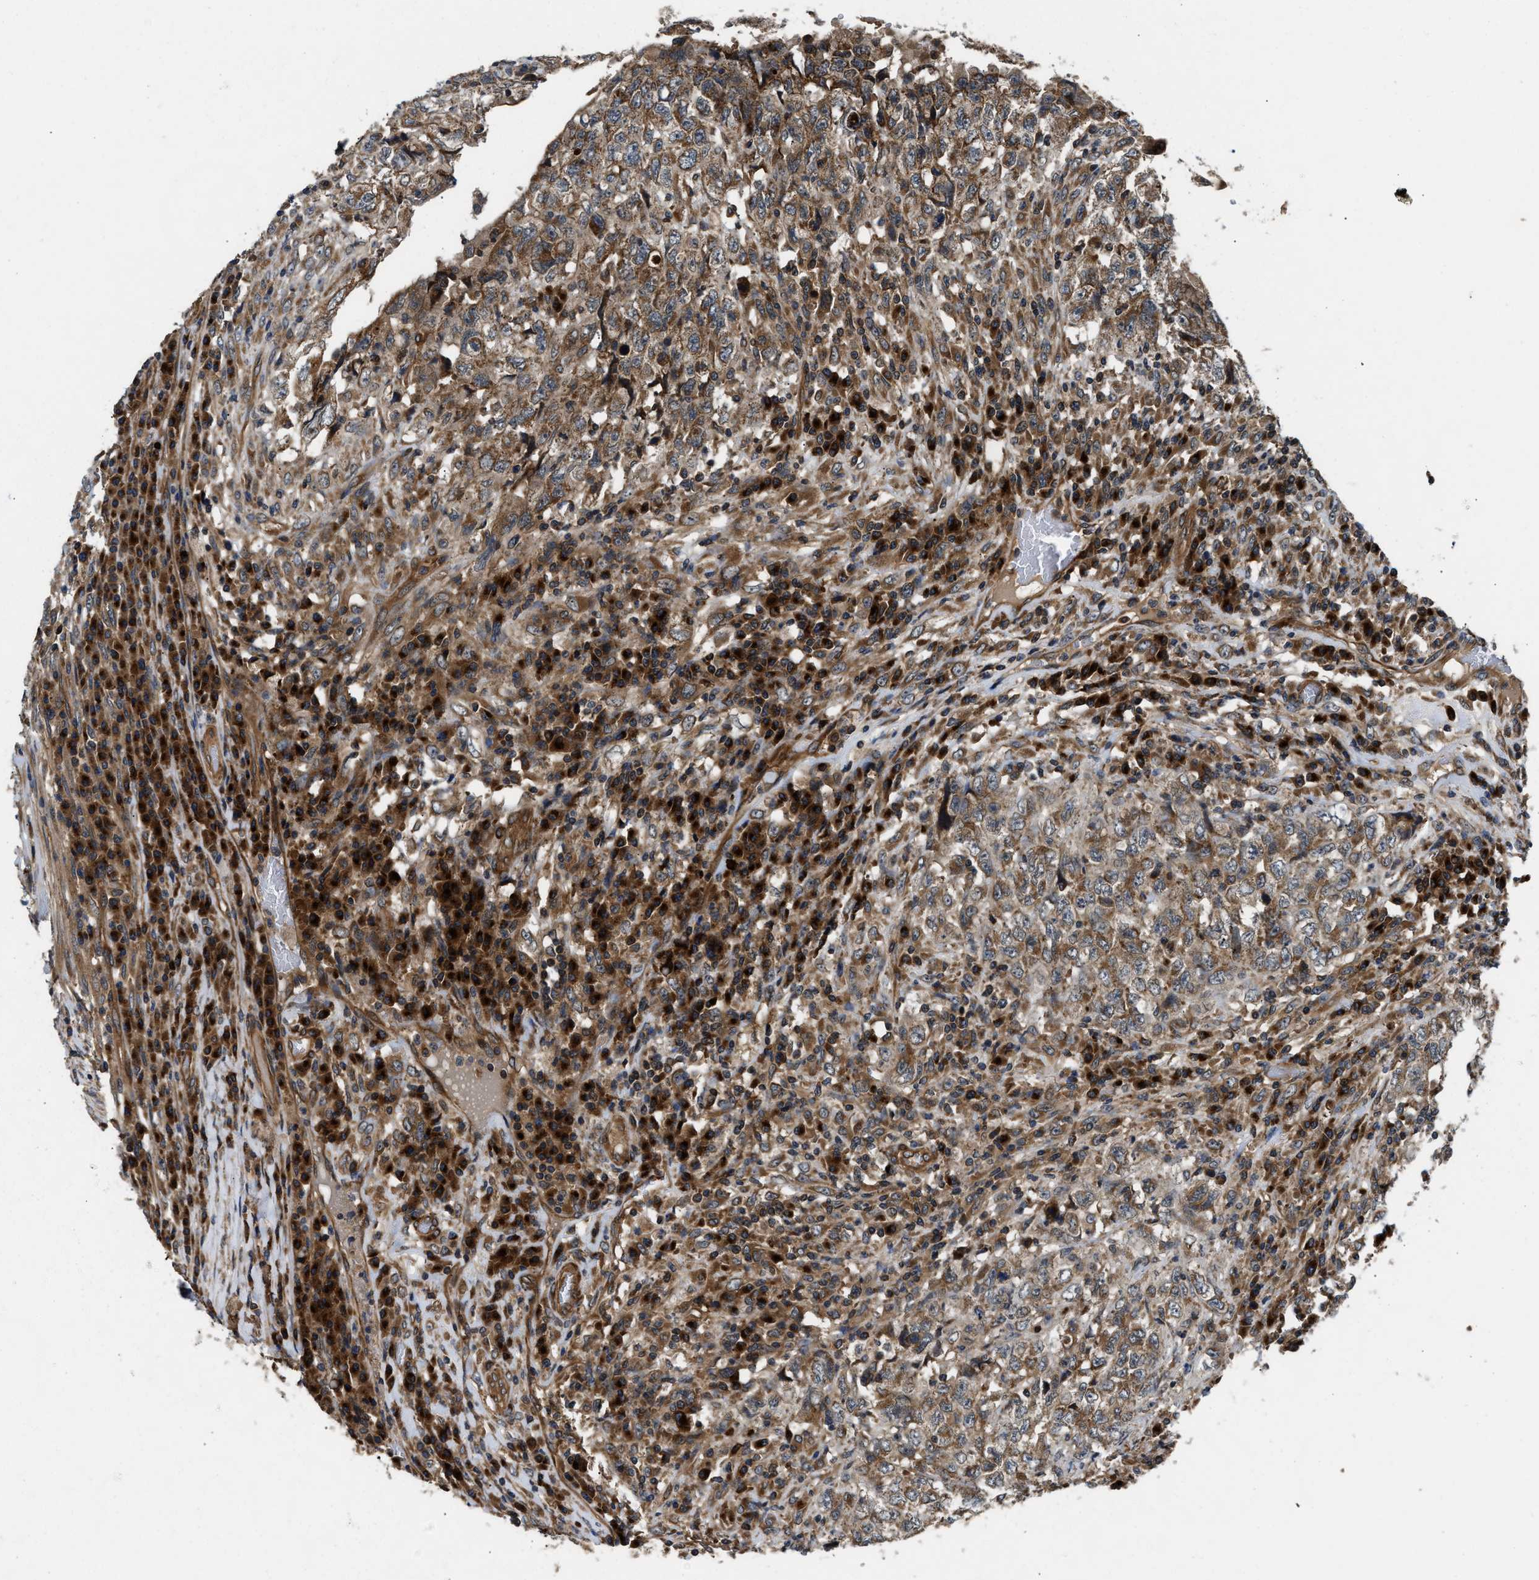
{"staining": {"intensity": "moderate", "quantity": ">75%", "location": "cytoplasmic/membranous"}, "tissue": "testis cancer", "cell_type": "Tumor cells", "image_type": "cancer", "snomed": [{"axis": "morphology", "description": "Necrosis, NOS"}, {"axis": "morphology", "description": "Carcinoma, Embryonal, NOS"}, {"axis": "topography", "description": "Testis"}], "caption": "Immunohistochemistry photomicrograph of testis cancer (embryonal carcinoma) stained for a protein (brown), which displays medium levels of moderate cytoplasmic/membranous staining in approximately >75% of tumor cells.", "gene": "PNPLA8", "patient": {"sex": "male", "age": 19}}